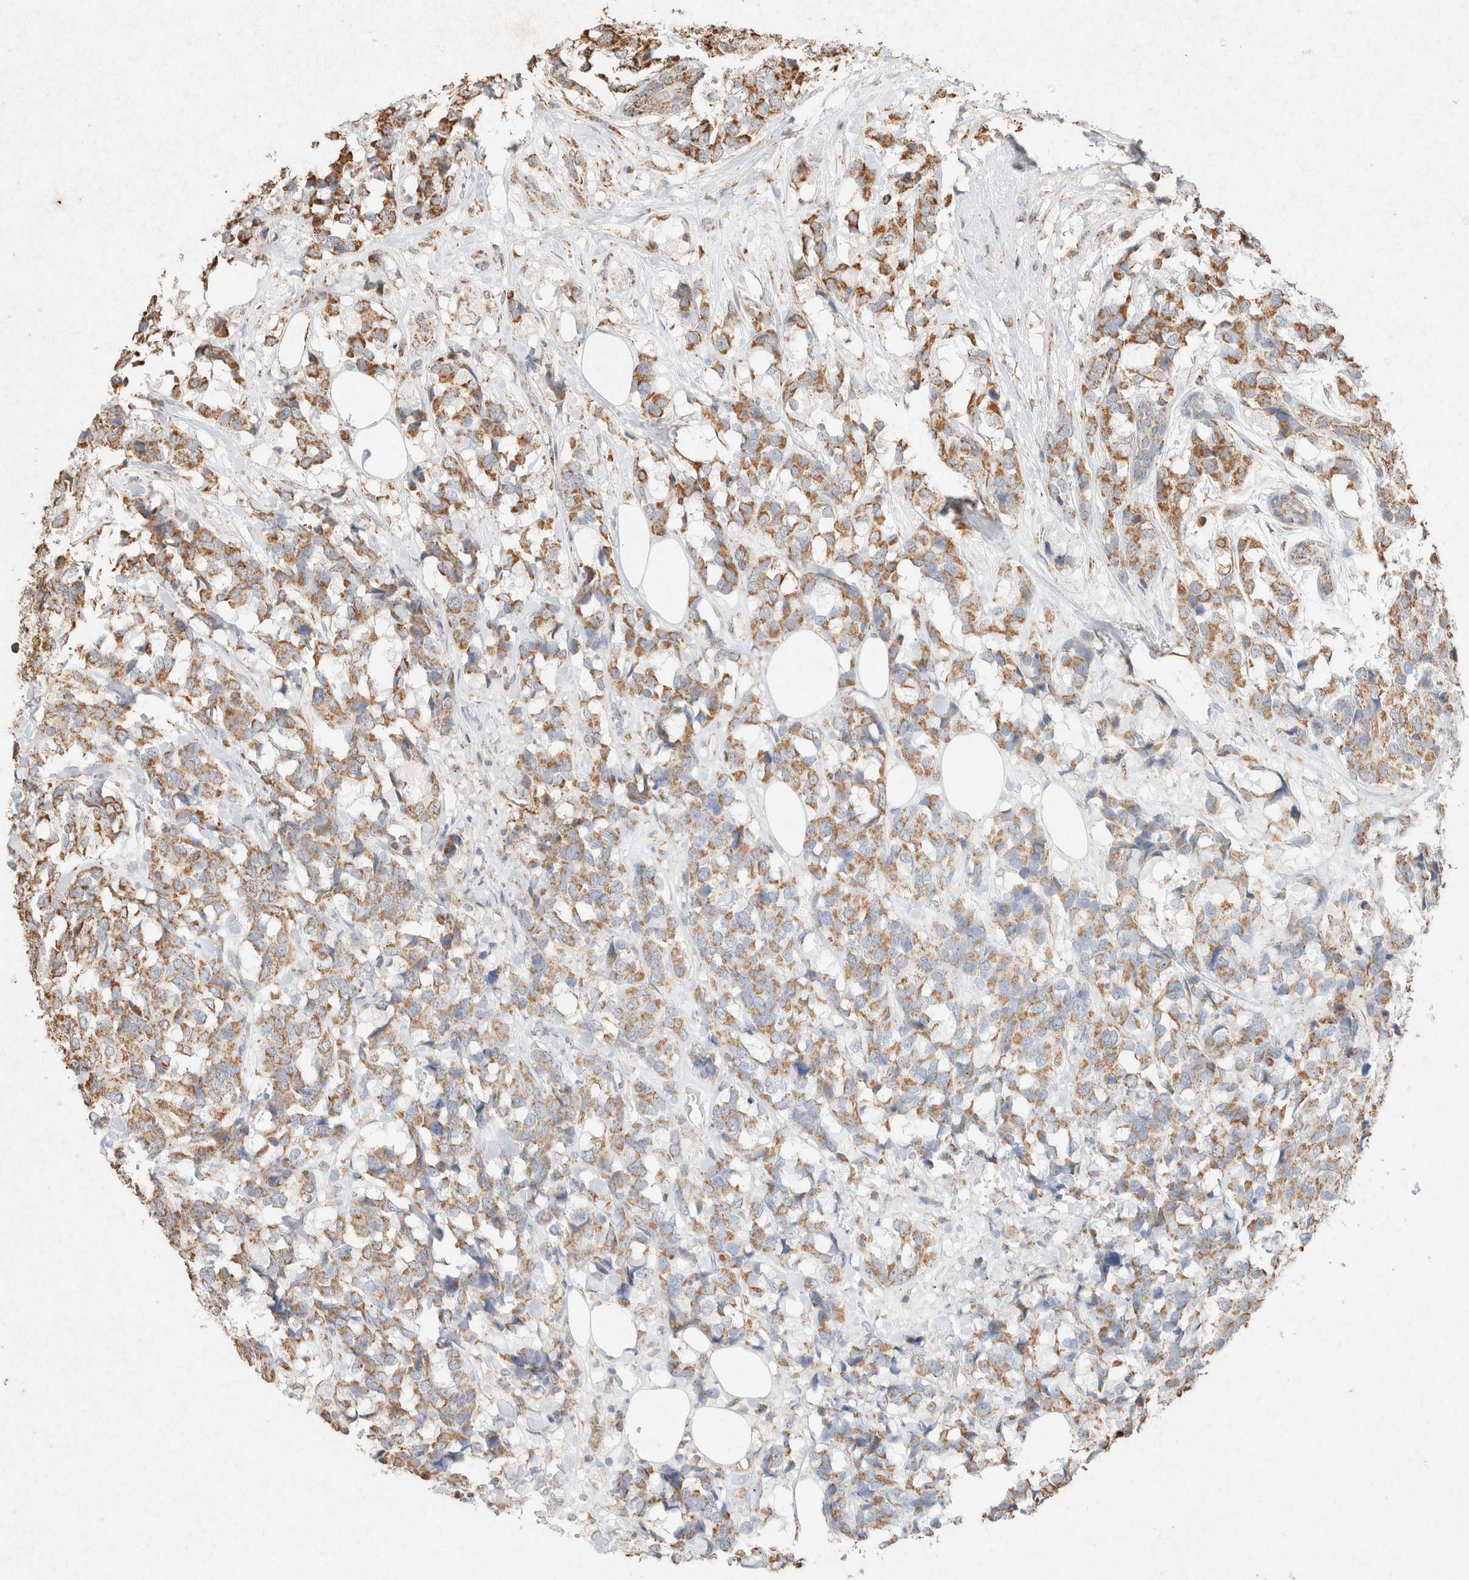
{"staining": {"intensity": "moderate", "quantity": "25%-75%", "location": "cytoplasmic/membranous"}, "tissue": "breast cancer", "cell_type": "Tumor cells", "image_type": "cancer", "snomed": [{"axis": "morphology", "description": "Lobular carcinoma"}, {"axis": "topography", "description": "Breast"}], "caption": "Breast lobular carcinoma stained with DAB (3,3'-diaminobenzidine) IHC exhibits medium levels of moderate cytoplasmic/membranous expression in approximately 25%-75% of tumor cells. (Stains: DAB (3,3'-diaminobenzidine) in brown, nuclei in blue, Microscopy: brightfield microscopy at high magnification).", "gene": "SDC2", "patient": {"sex": "female", "age": 59}}